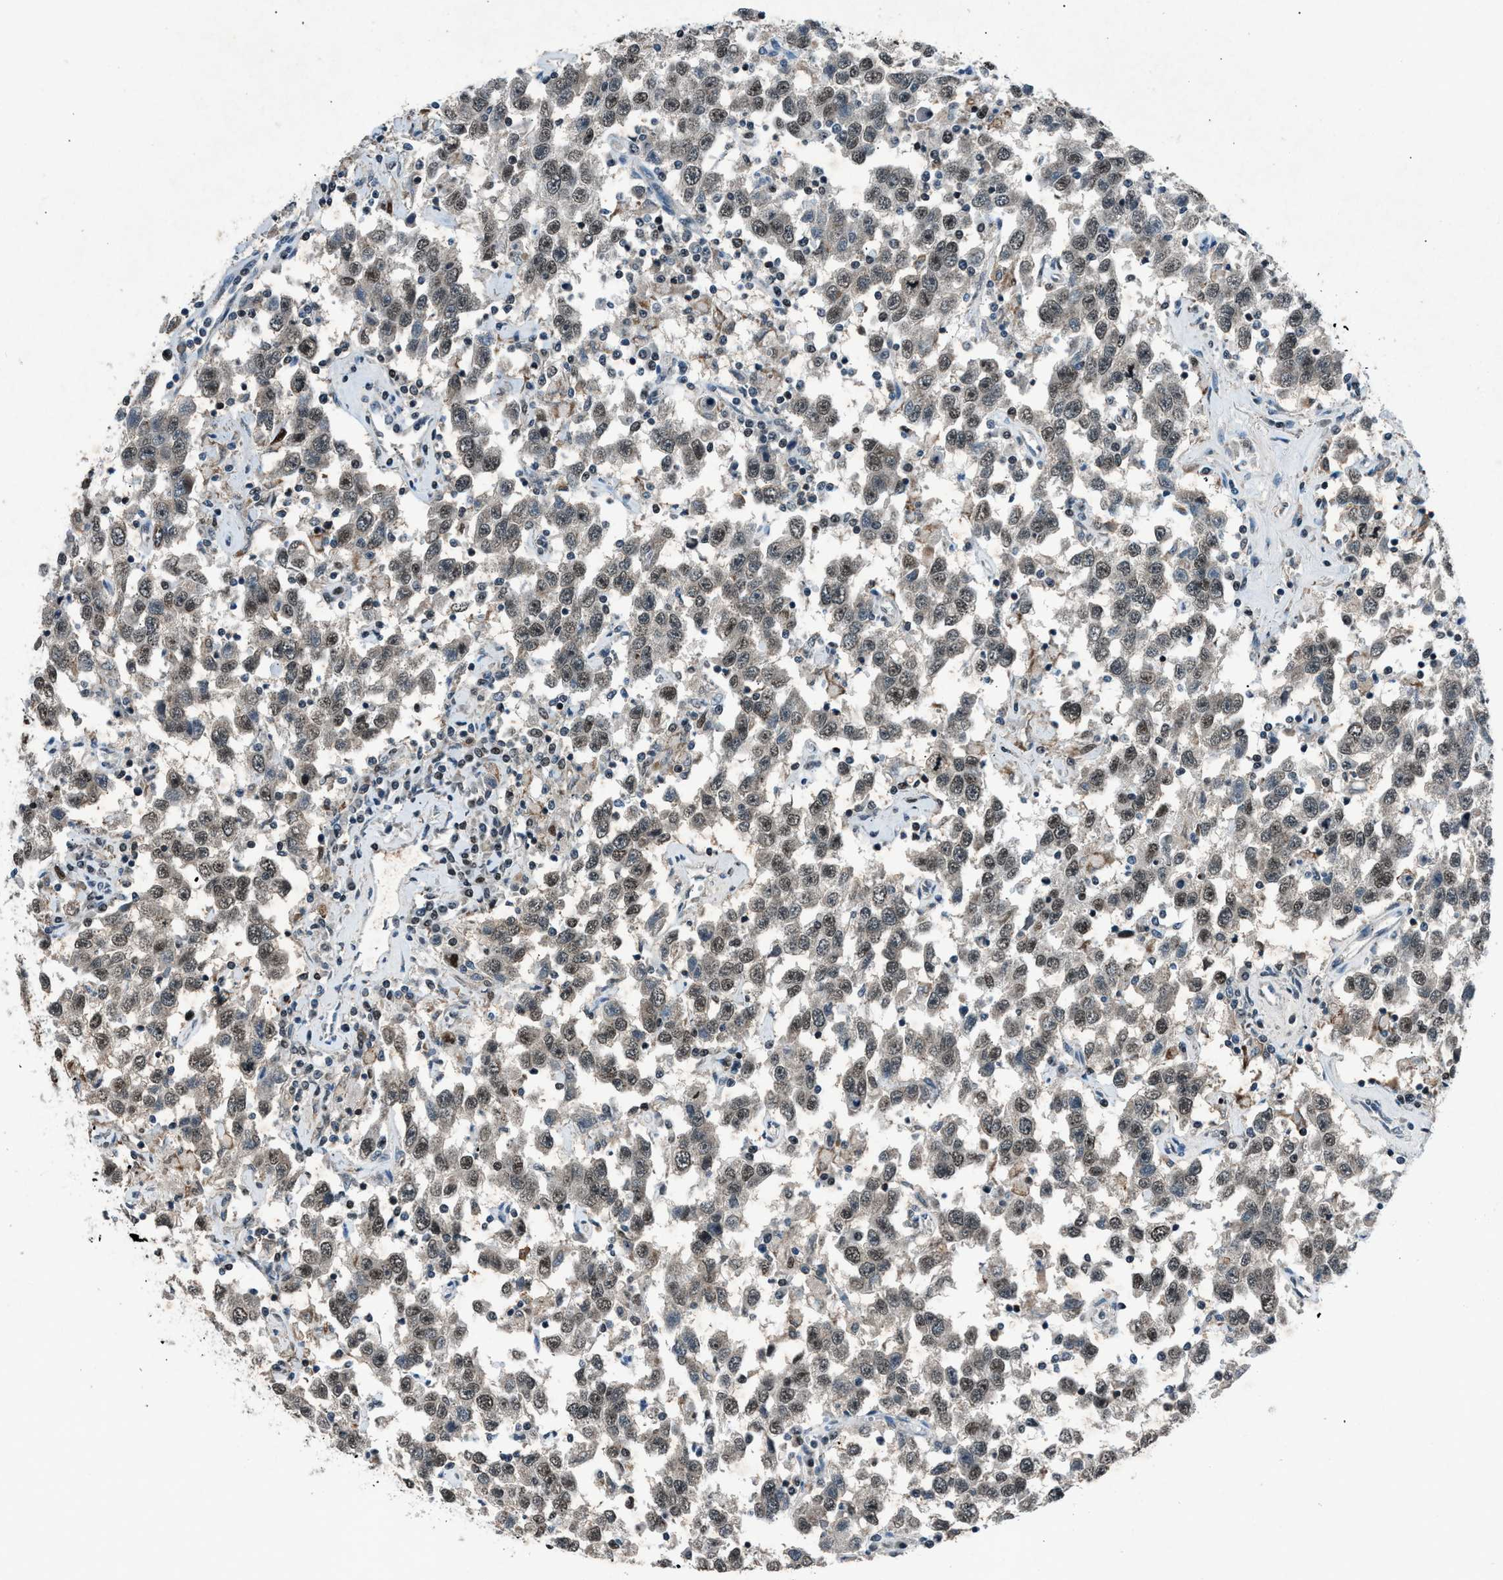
{"staining": {"intensity": "moderate", "quantity": ">75%", "location": "nuclear"}, "tissue": "testis cancer", "cell_type": "Tumor cells", "image_type": "cancer", "snomed": [{"axis": "morphology", "description": "Seminoma, NOS"}, {"axis": "topography", "description": "Testis"}], "caption": "This is a histology image of immunohistochemistry staining of testis cancer (seminoma), which shows moderate expression in the nuclear of tumor cells.", "gene": "ADCY1", "patient": {"sex": "male", "age": 41}}